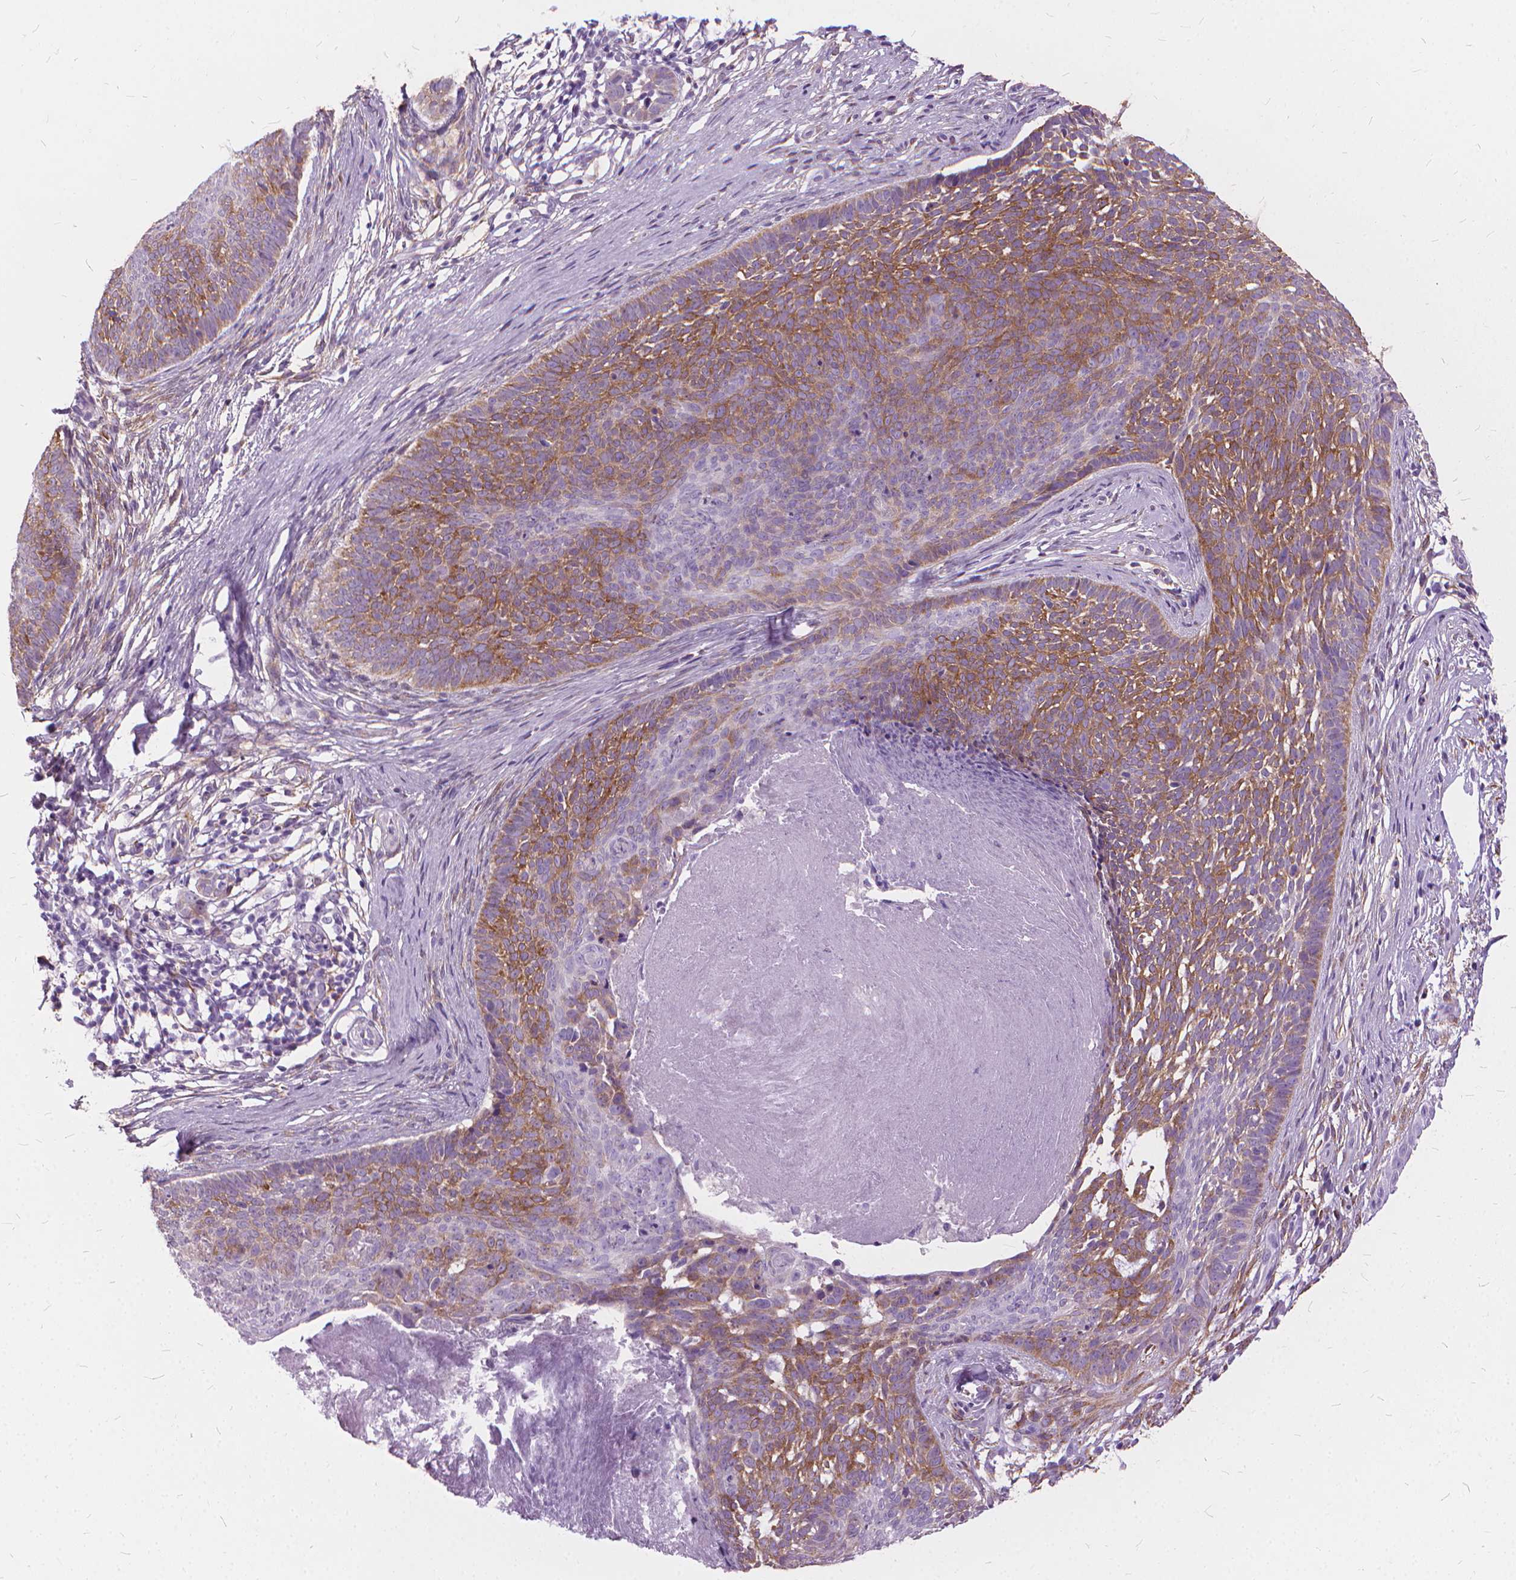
{"staining": {"intensity": "moderate", "quantity": "25%-75%", "location": "cytoplasmic/membranous"}, "tissue": "skin cancer", "cell_type": "Tumor cells", "image_type": "cancer", "snomed": [{"axis": "morphology", "description": "Basal cell carcinoma"}, {"axis": "topography", "description": "Skin"}], "caption": "Immunohistochemistry (IHC) histopathology image of skin cancer (basal cell carcinoma) stained for a protein (brown), which demonstrates medium levels of moderate cytoplasmic/membranous expression in approximately 25%-75% of tumor cells.", "gene": "DNM1", "patient": {"sex": "male", "age": 85}}